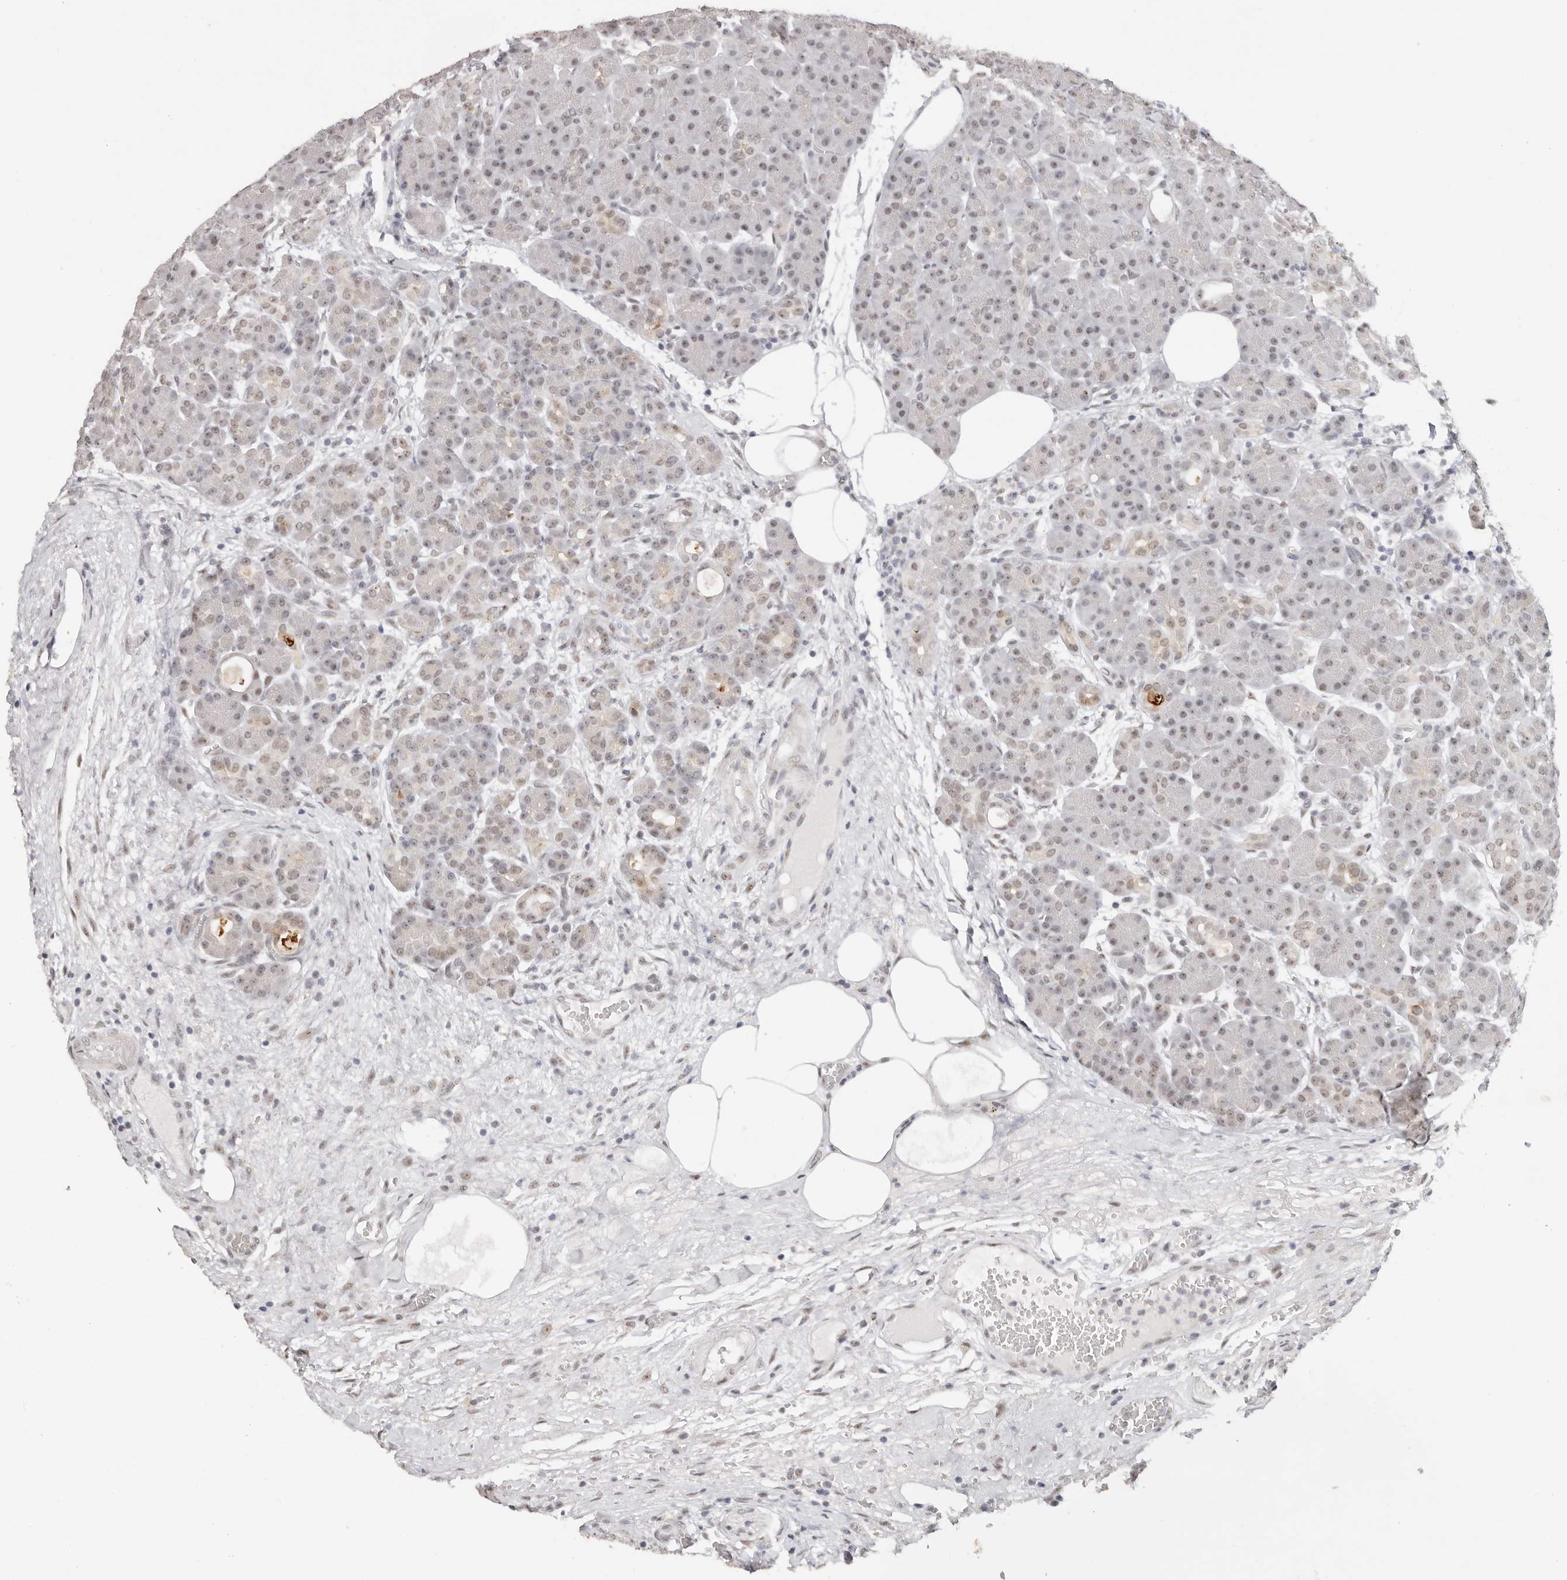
{"staining": {"intensity": "weak", "quantity": ">75%", "location": "nuclear"}, "tissue": "pancreas", "cell_type": "Exocrine glandular cells", "image_type": "normal", "snomed": [{"axis": "morphology", "description": "Normal tissue, NOS"}, {"axis": "topography", "description": "Pancreas"}], "caption": "Weak nuclear staining for a protein is appreciated in approximately >75% of exocrine glandular cells of normal pancreas using immunohistochemistry.", "gene": "LARP7", "patient": {"sex": "male", "age": 63}}